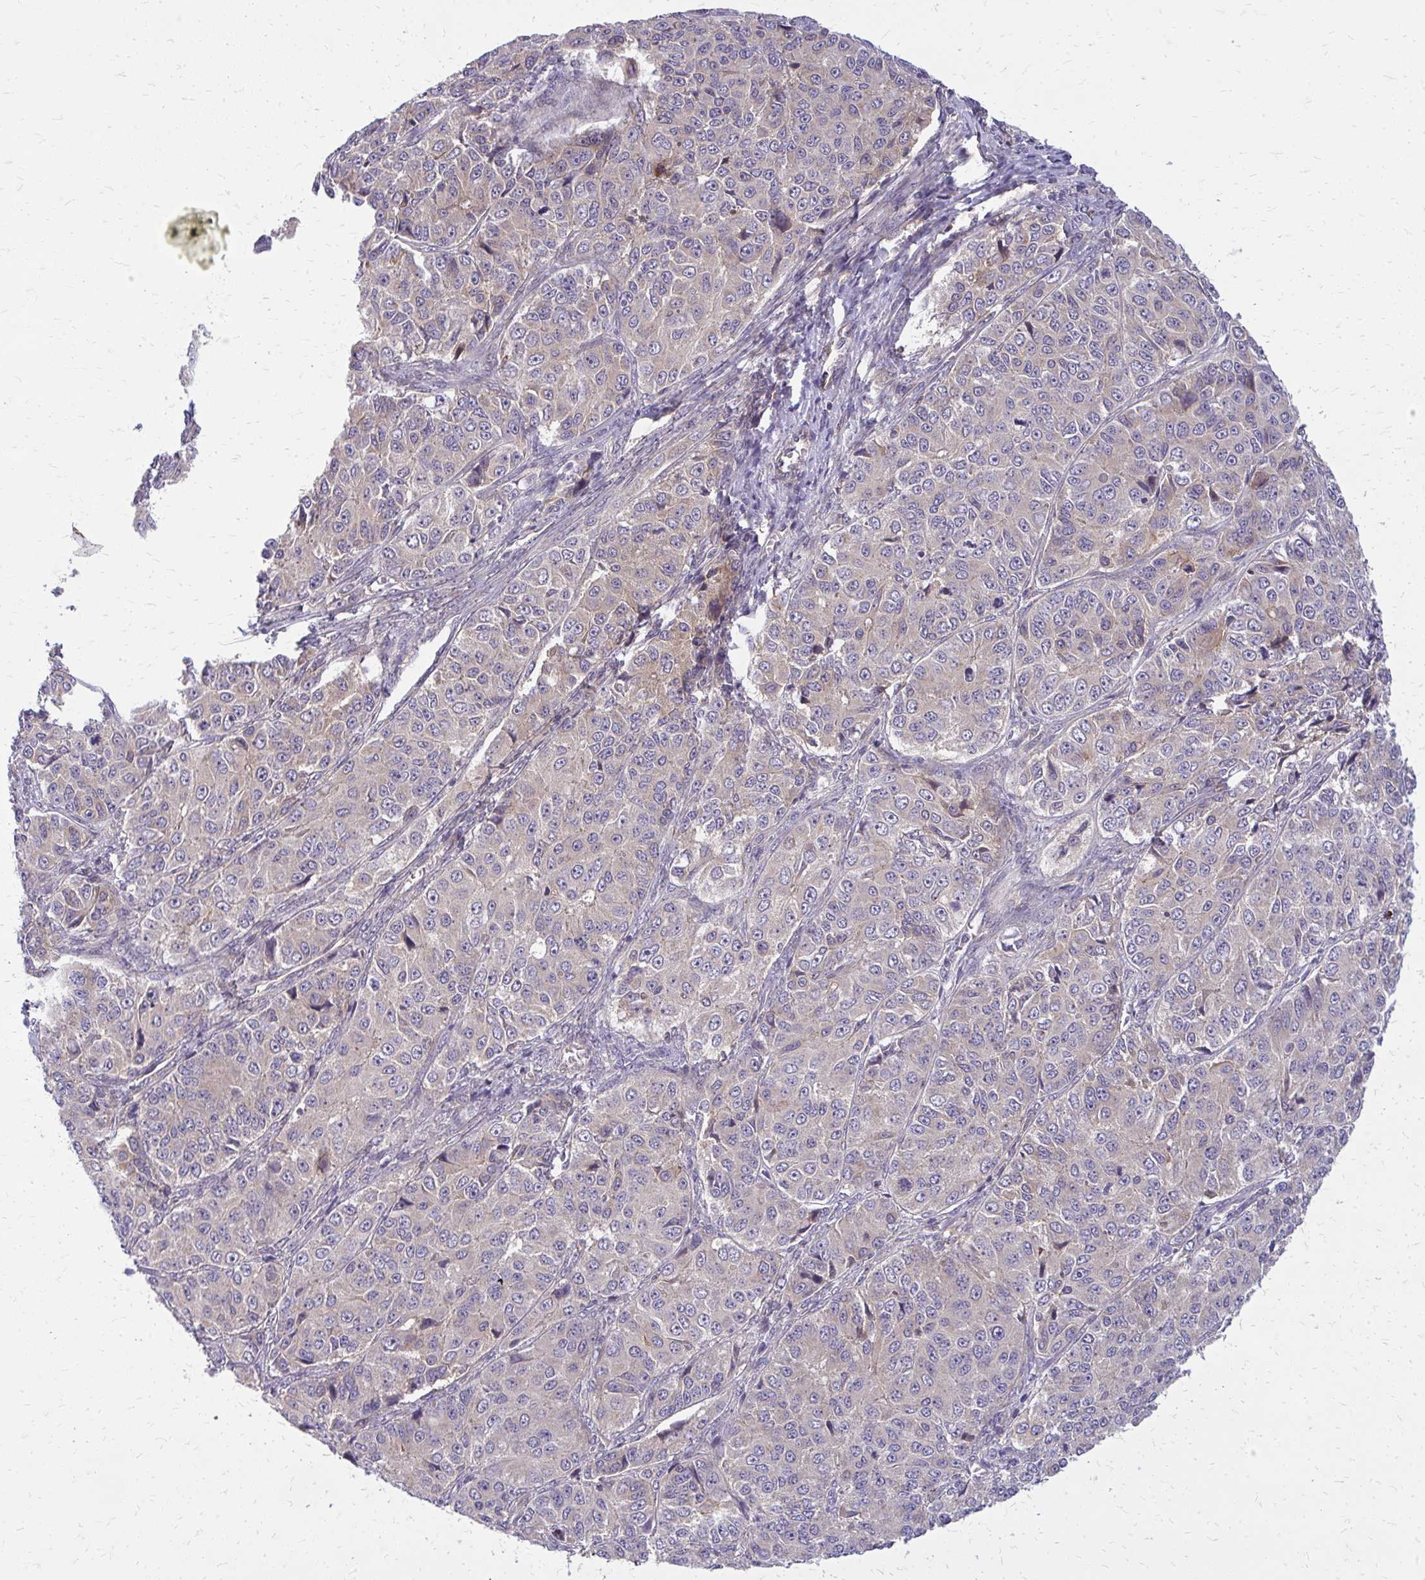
{"staining": {"intensity": "weak", "quantity": "25%-75%", "location": "cytoplasmic/membranous"}, "tissue": "ovarian cancer", "cell_type": "Tumor cells", "image_type": "cancer", "snomed": [{"axis": "morphology", "description": "Carcinoma, endometroid"}, {"axis": "topography", "description": "Ovary"}], "caption": "Ovarian cancer (endometroid carcinoma) stained with a brown dye exhibits weak cytoplasmic/membranous positive staining in approximately 25%-75% of tumor cells.", "gene": "OXNAD1", "patient": {"sex": "female", "age": 51}}